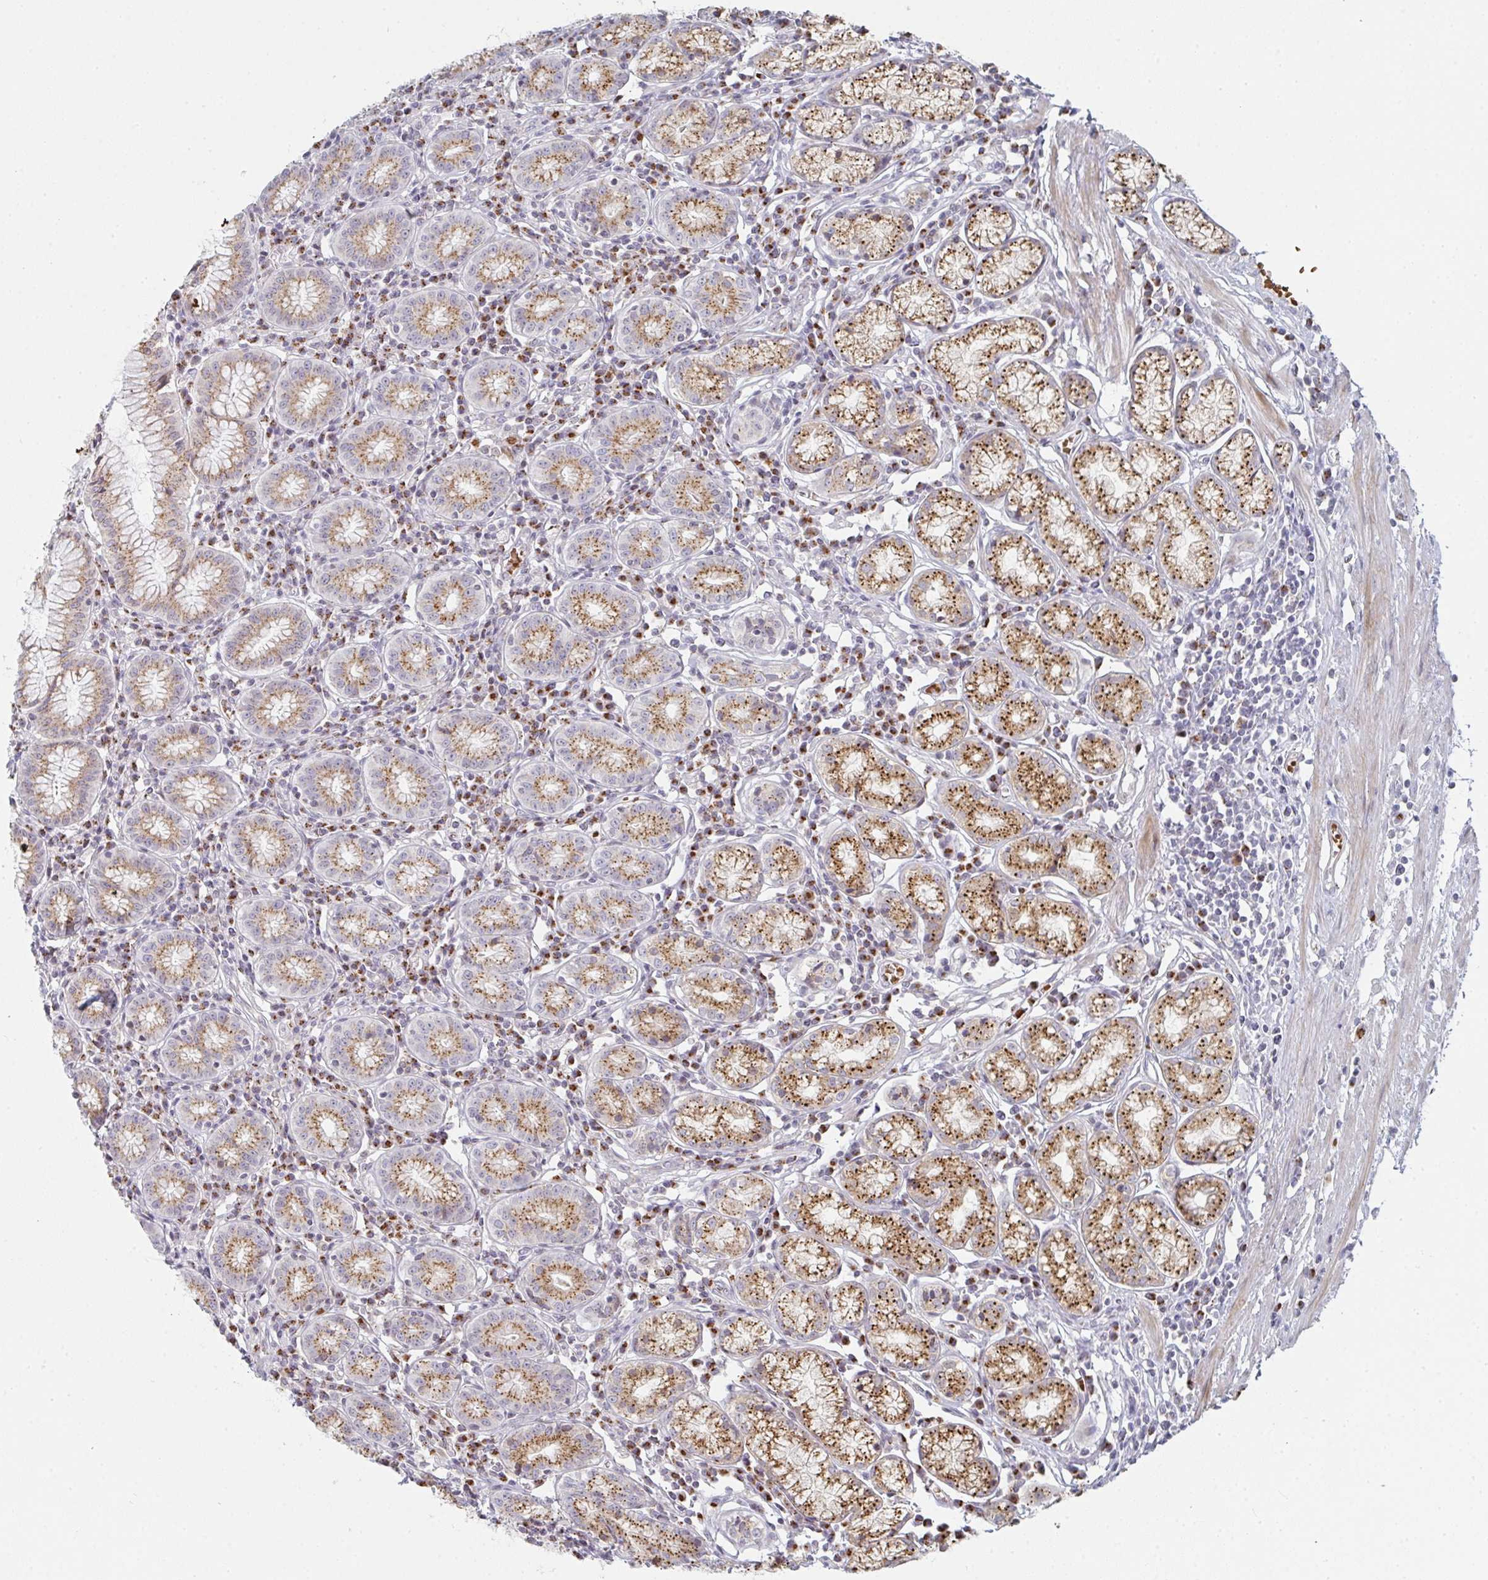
{"staining": {"intensity": "strong", "quantity": ">75%", "location": "cytoplasmic/membranous"}, "tissue": "stomach", "cell_type": "Glandular cells", "image_type": "normal", "snomed": [{"axis": "morphology", "description": "Normal tissue, NOS"}, {"axis": "topography", "description": "Stomach"}], "caption": "The image shows staining of benign stomach, revealing strong cytoplasmic/membranous protein positivity (brown color) within glandular cells. The protein is stained brown, and the nuclei are stained in blue (DAB IHC with brightfield microscopy, high magnification).", "gene": "ZNF526", "patient": {"sex": "male", "age": 55}}